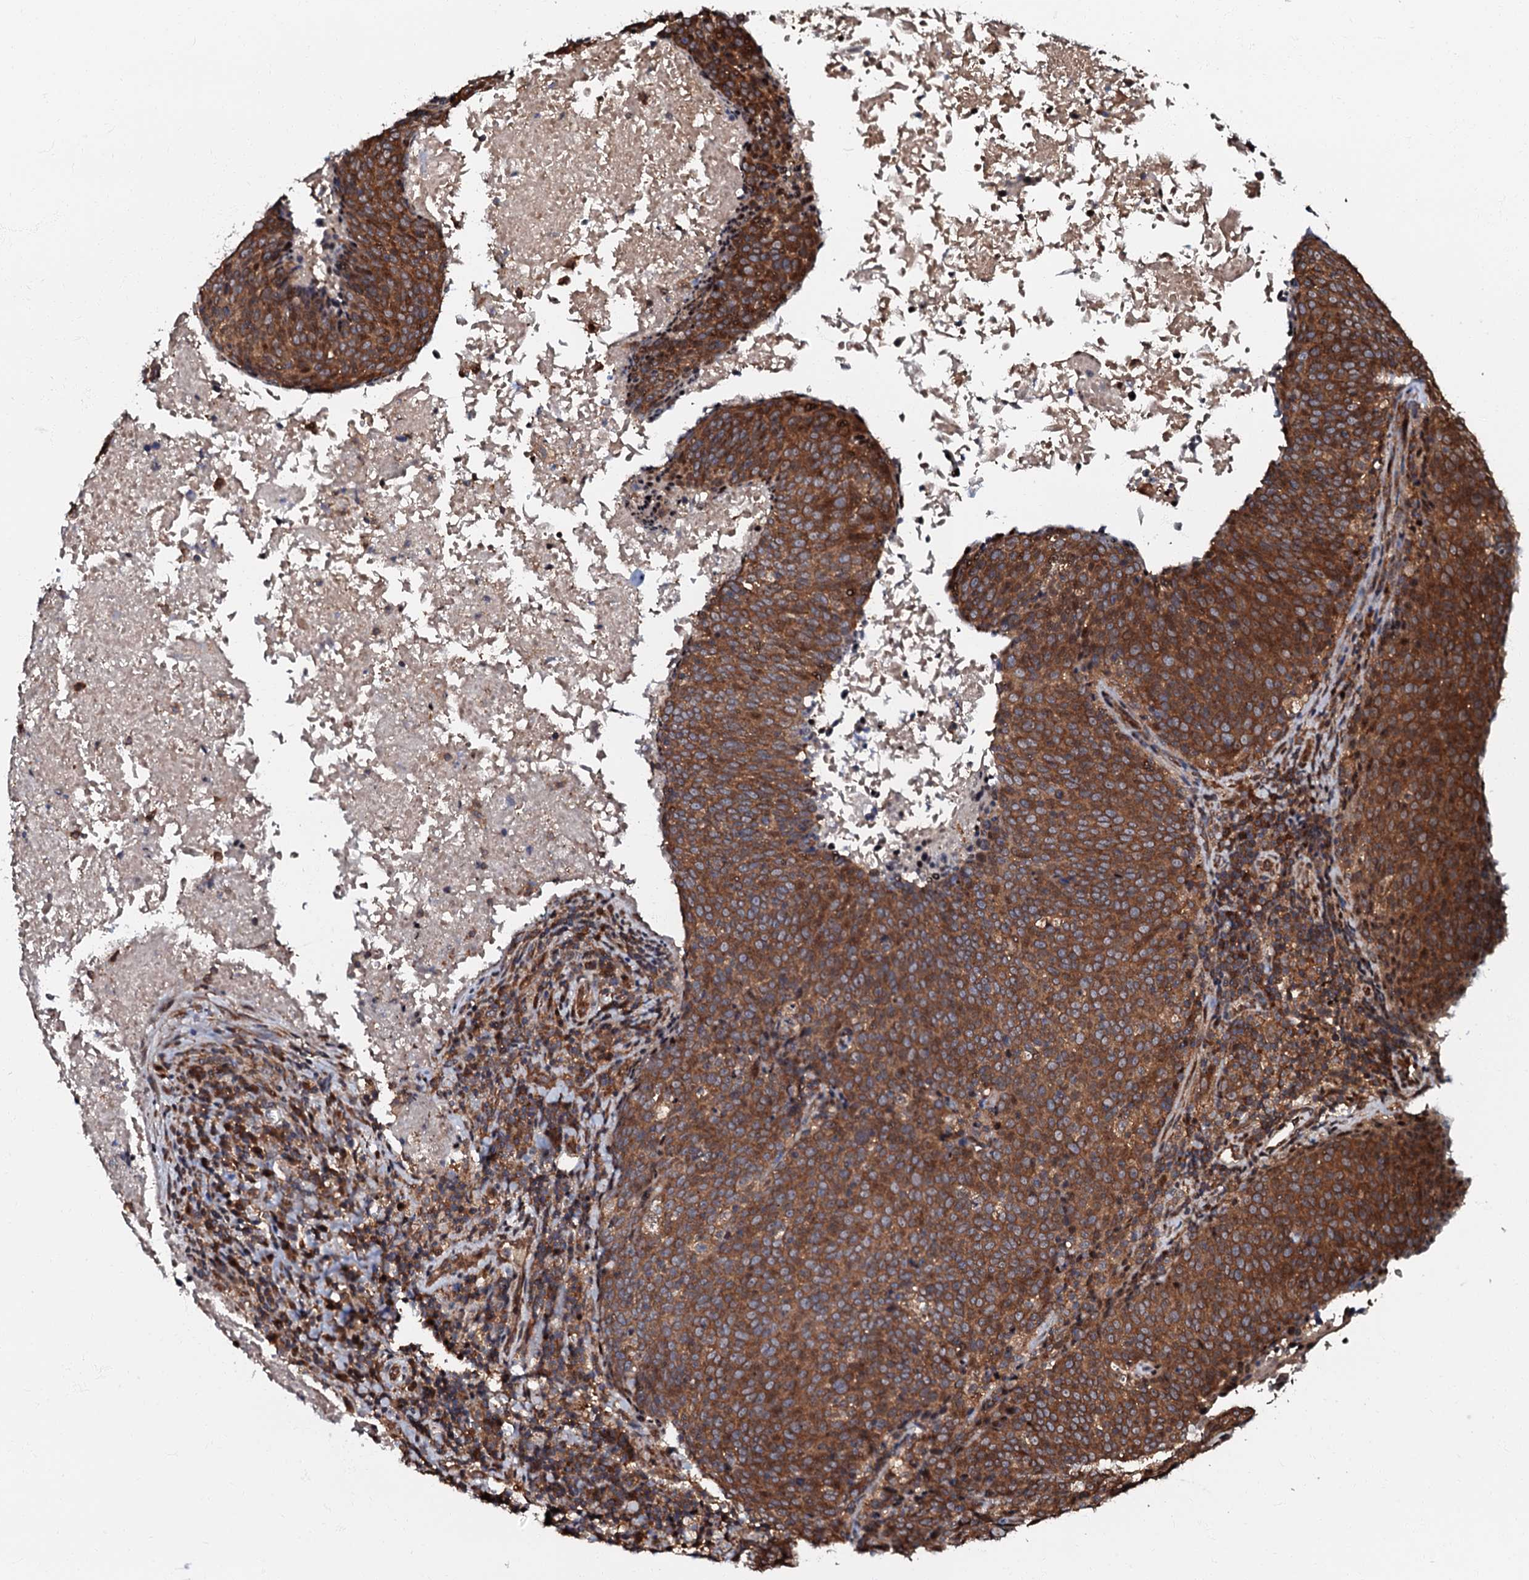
{"staining": {"intensity": "strong", "quantity": ">75%", "location": "cytoplasmic/membranous"}, "tissue": "head and neck cancer", "cell_type": "Tumor cells", "image_type": "cancer", "snomed": [{"axis": "morphology", "description": "Squamous cell carcinoma, NOS"}, {"axis": "morphology", "description": "Squamous cell carcinoma, metastatic, NOS"}, {"axis": "topography", "description": "Lymph node"}, {"axis": "topography", "description": "Head-Neck"}], "caption": "This photomicrograph demonstrates IHC staining of head and neck cancer (squamous cell carcinoma), with high strong cytoplasmic/membranous positivity in approximately >75% of tumor cells.", "gene": "OSBP", "patient": {"sex": "male", "age": 62}}